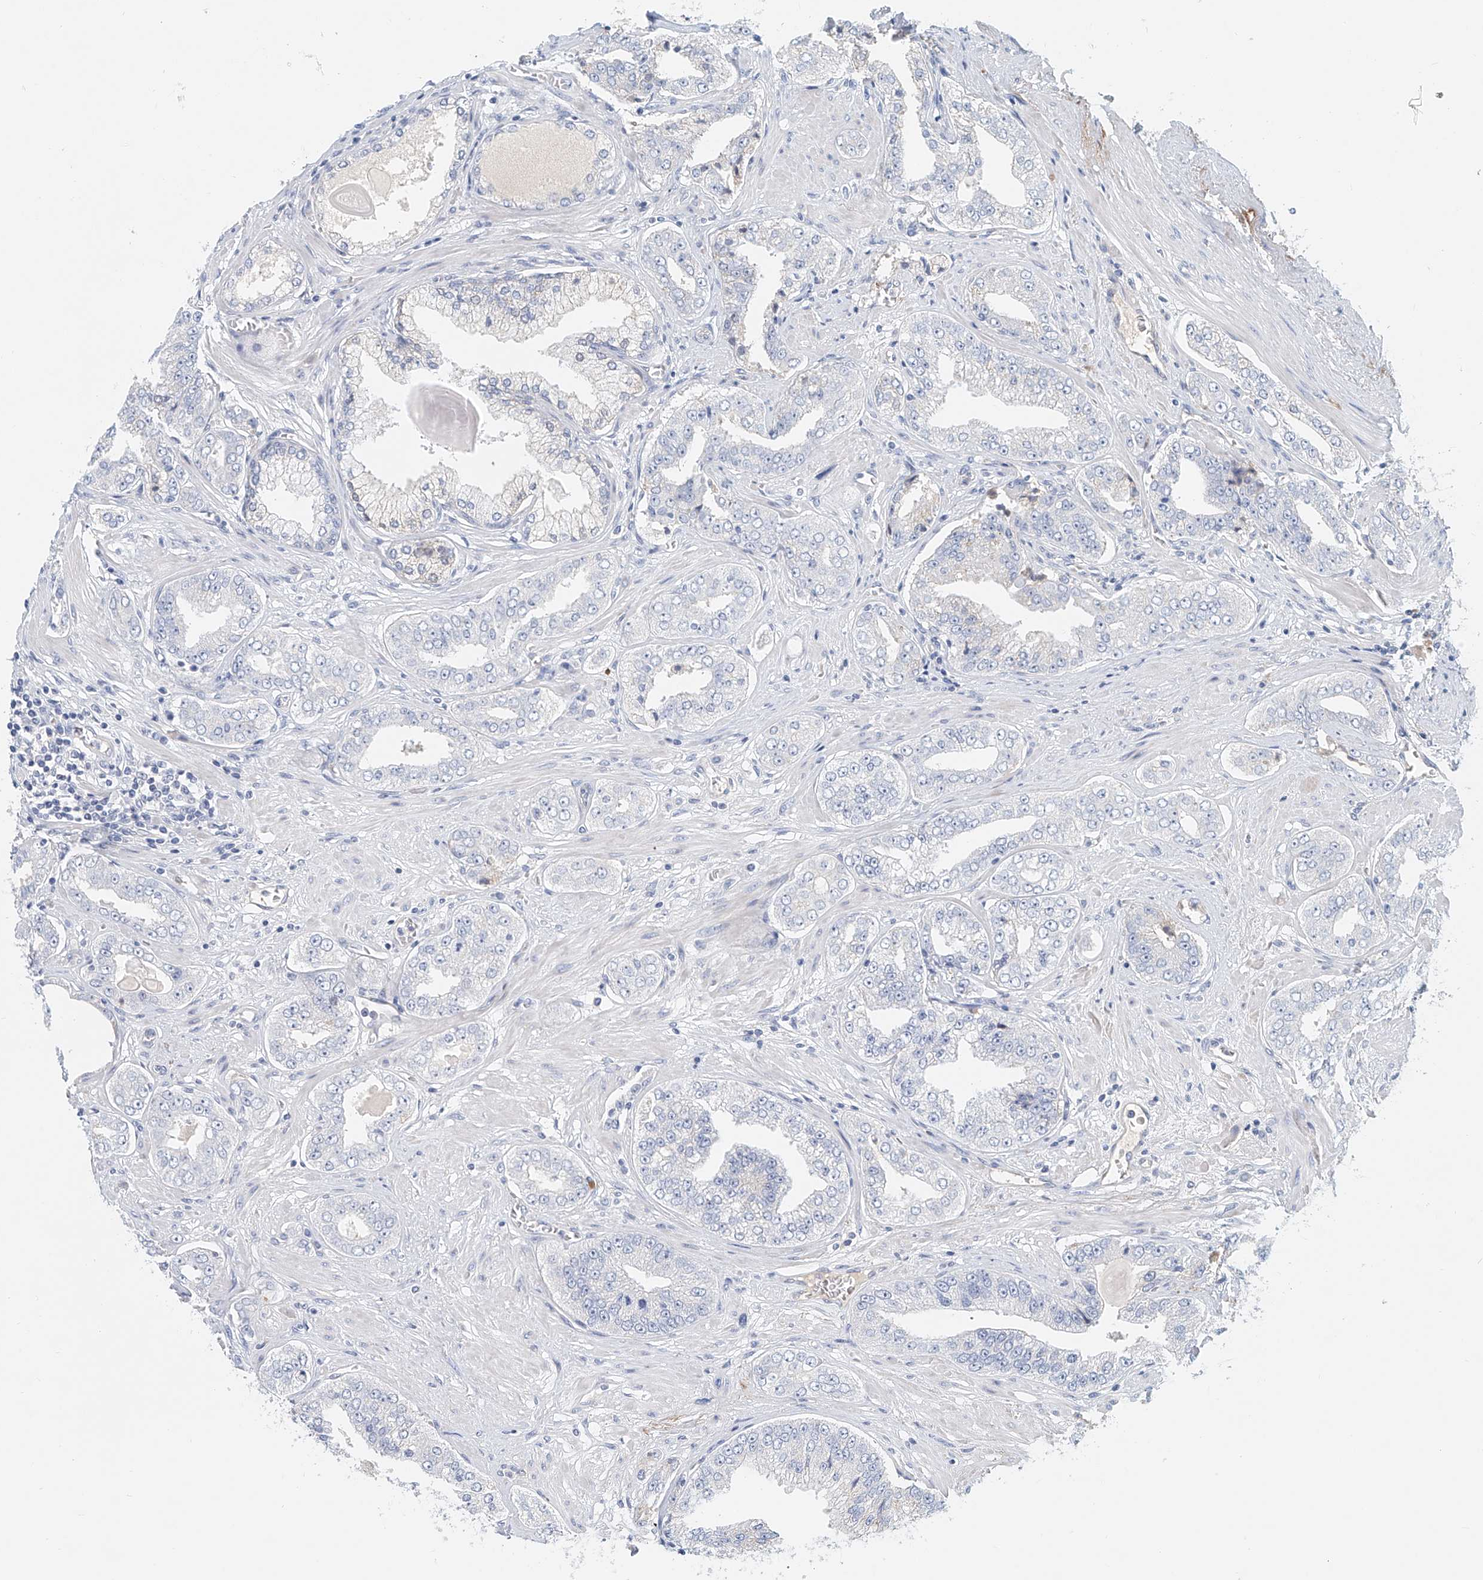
{"staining": {"intensity": "negative", "quantity": "none", "location": "none"}, "tissue": "prostate cancer", "cell_type": "Tumor cells", "image_type": "cancer", "snomed": [{"axis": "morphology", "description": "Adenocarcinoma, High grade"}, {"axis": "topography", "description": "Prostate"}], "caption": "This micrograph is of prostate cancer stained with immunohistochemistry to label a protein in brown with the nuclei are counter-stained blue. There is no staining in tumor cells.", "gene": "FRYL", "patient": {"sex": "male", "age": 71}}